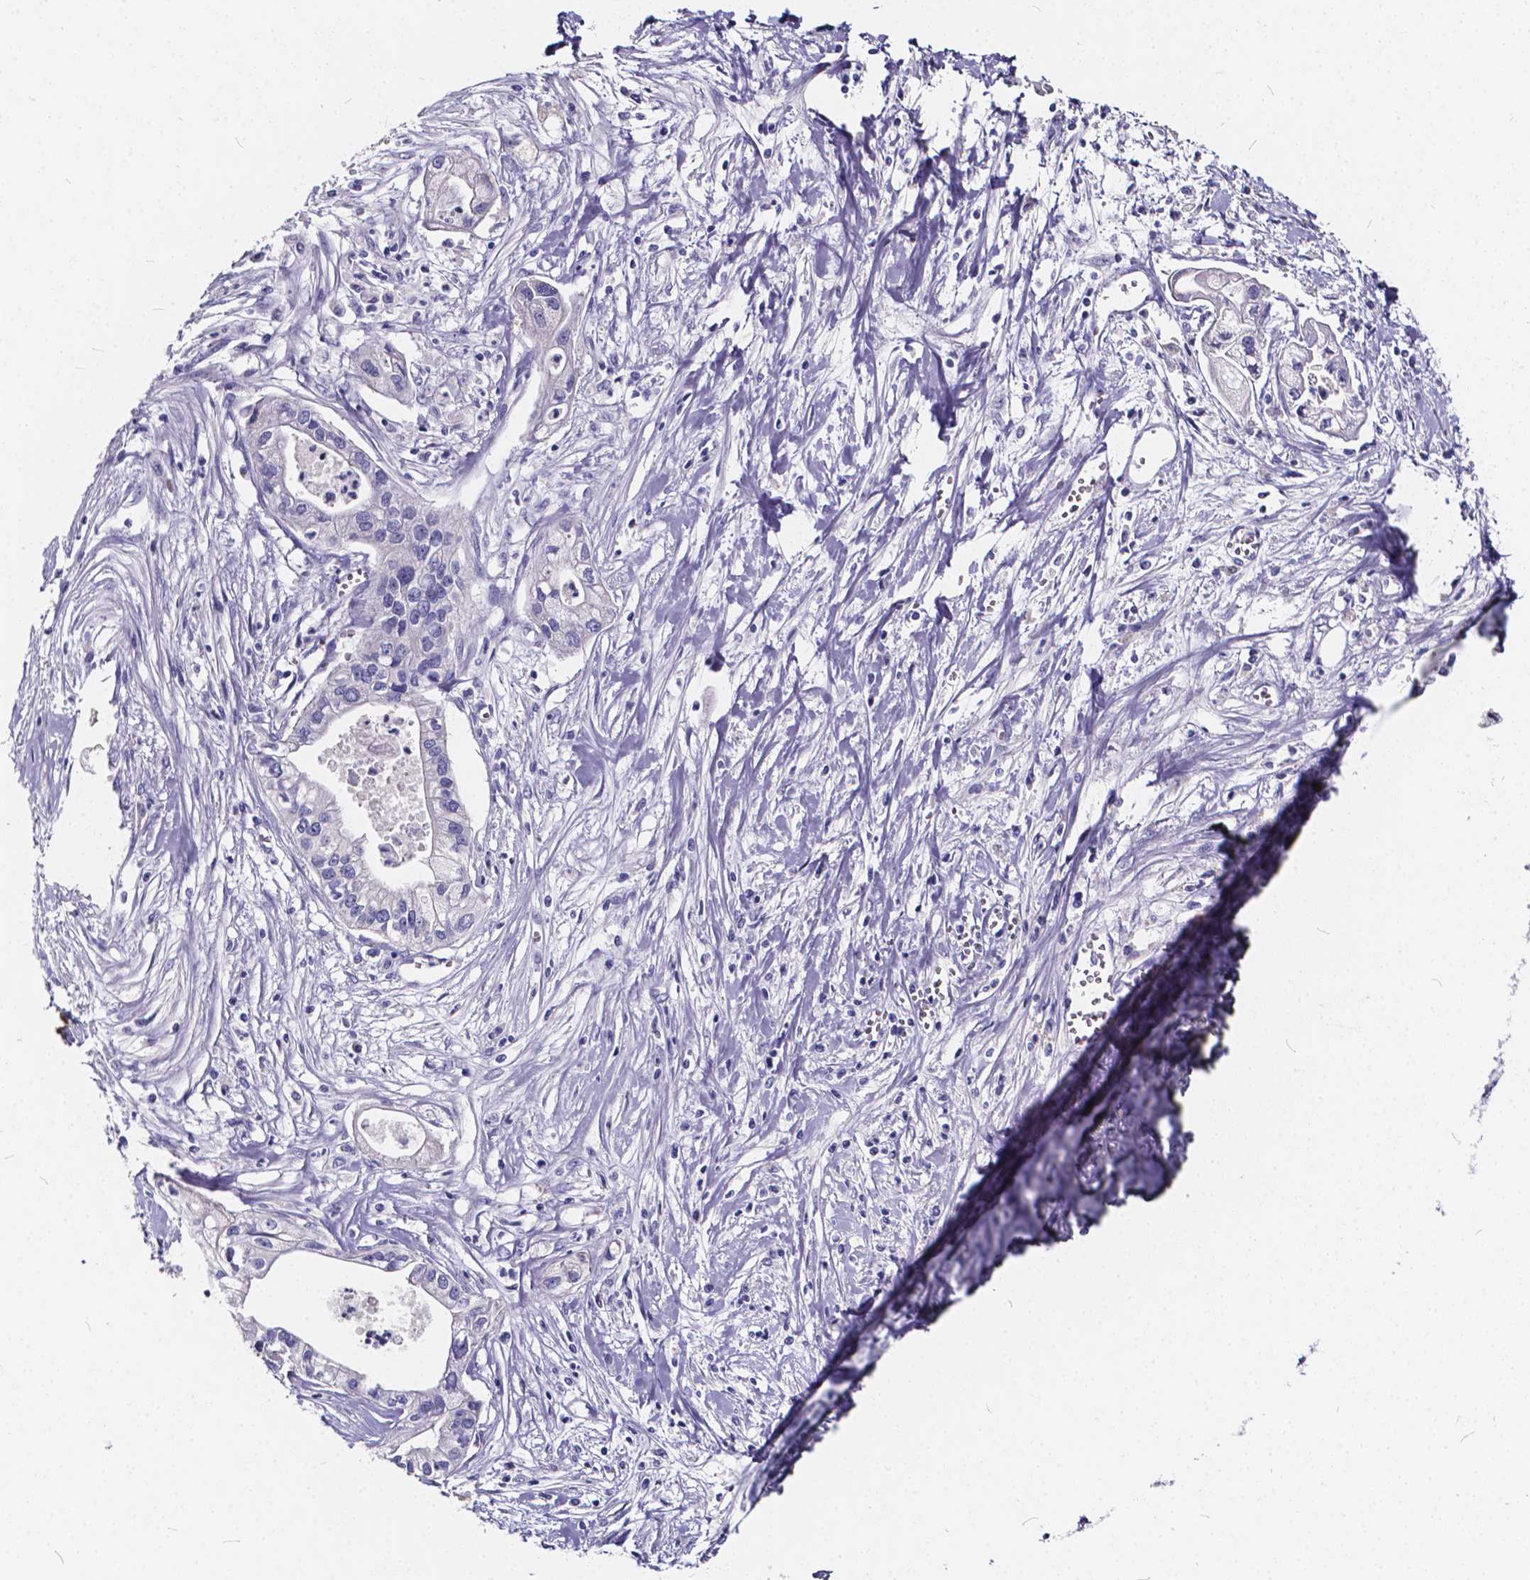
{"staining": {"intensity": "negative", "quantity": "none", "location": "none"}, "tissue": "pancreatic cancer", "cell_type": "Tumor cells", "image_type": "cancer", "snomed": [{"axis": "morphology", "description": "Adenocarcinoma, NOS"}, {"axis": "topography", "description": "Pancreas"}], "caption": "Tumor cells show no significant protein staining in pancreatic cancer (adenocarcinoma). (DAB IHC, high magnification).", "gene": "SPEF2", "patient": {"sex": "male", "age": 70}}